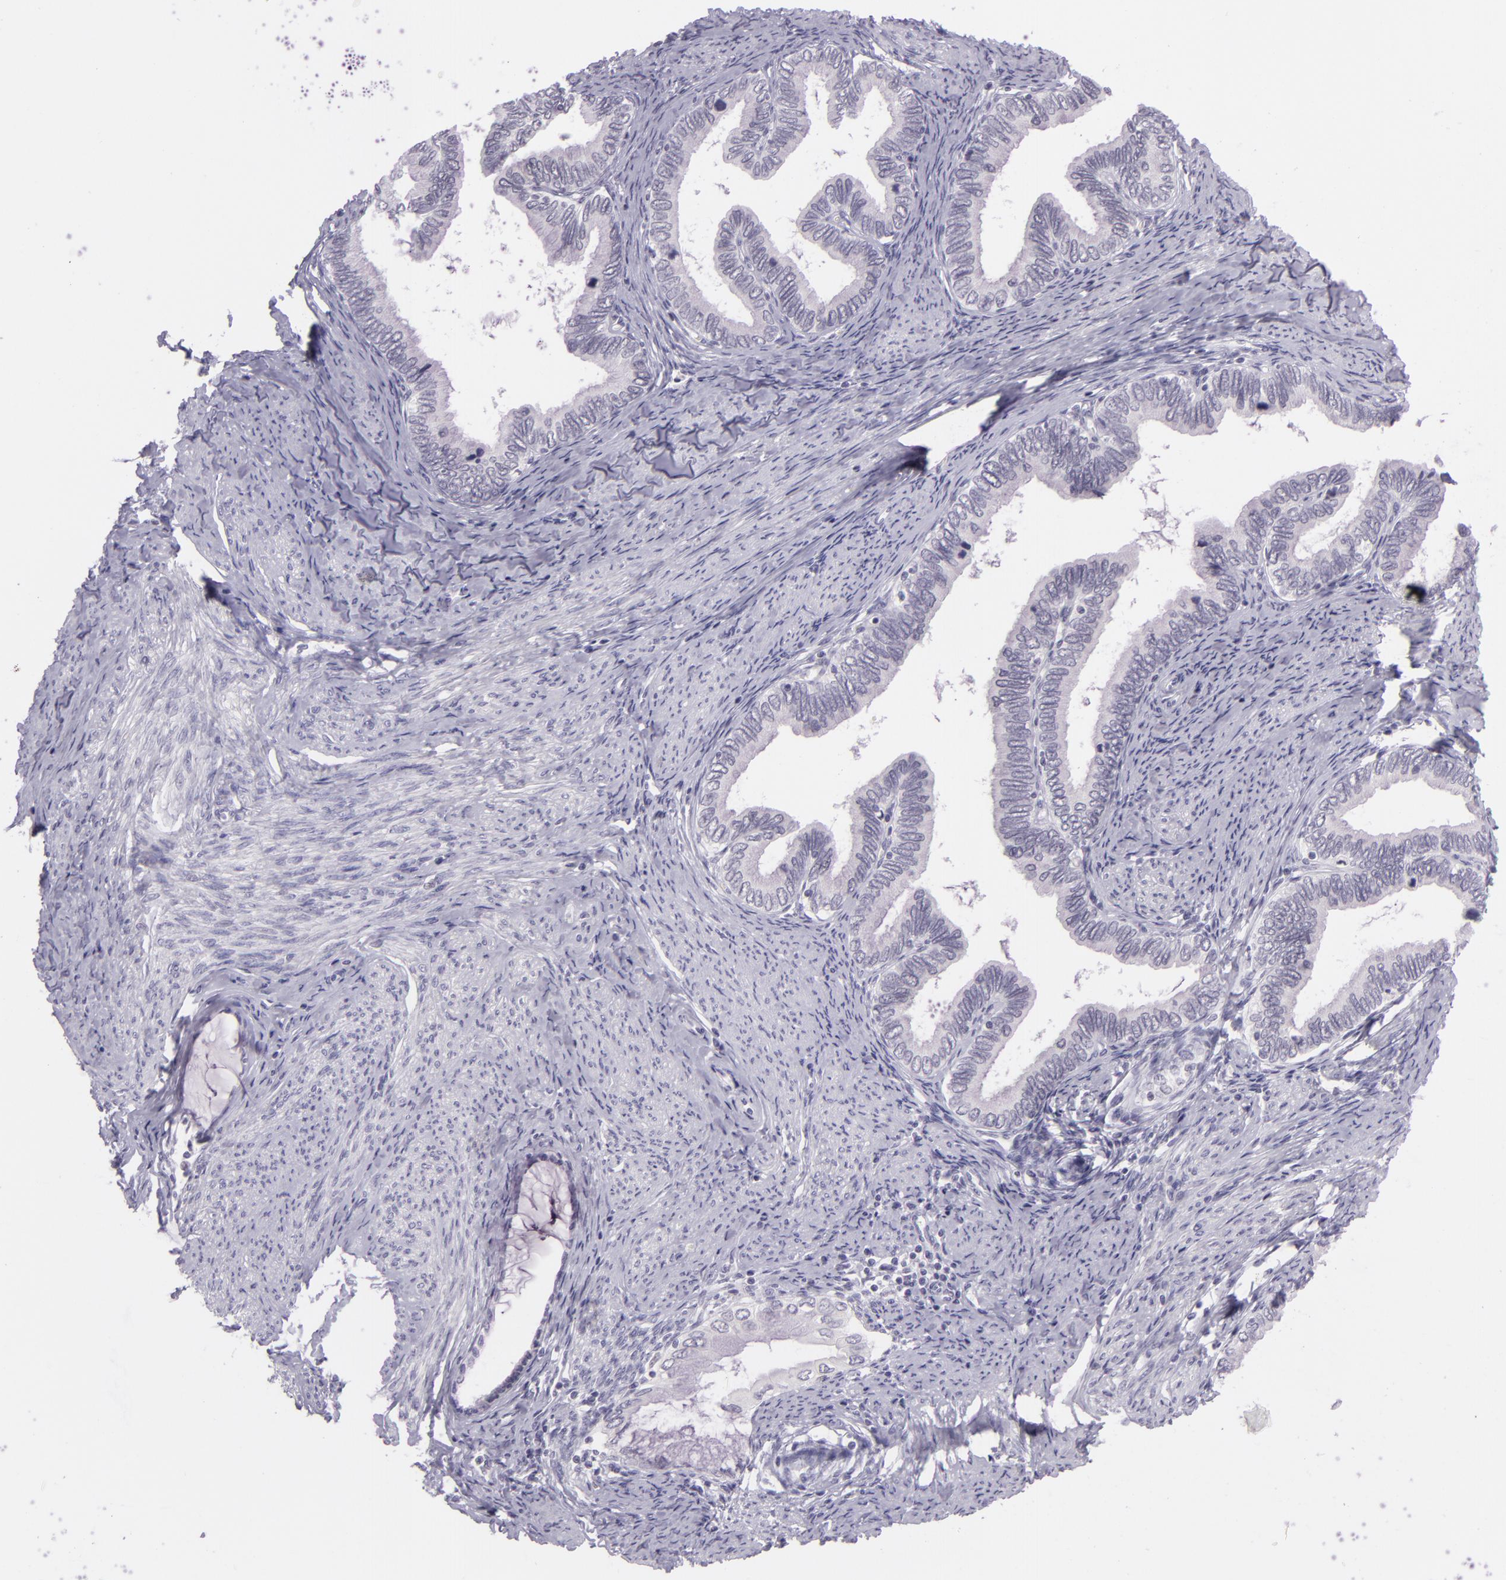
{"staining": {"intensity": "negative", "quantity": "none", "location": "none"}, "tissue": "cervical cancer", "cell_type": "Tumor cells", "image_type": "cancer", "snomed": [{"axis": "morphology", "description": "Adenocarcinoma, NOS"}, {"axis": "topography", "description": "Cervix"}], "caption": "The image displays no significant staining in tumor cells of cervical cancer. (DAB immunohistochemistry visualized using brightfield microscopy, high magnification).", "gene": "CHEK2", "patient": {"sex": "female", "age": 49}}